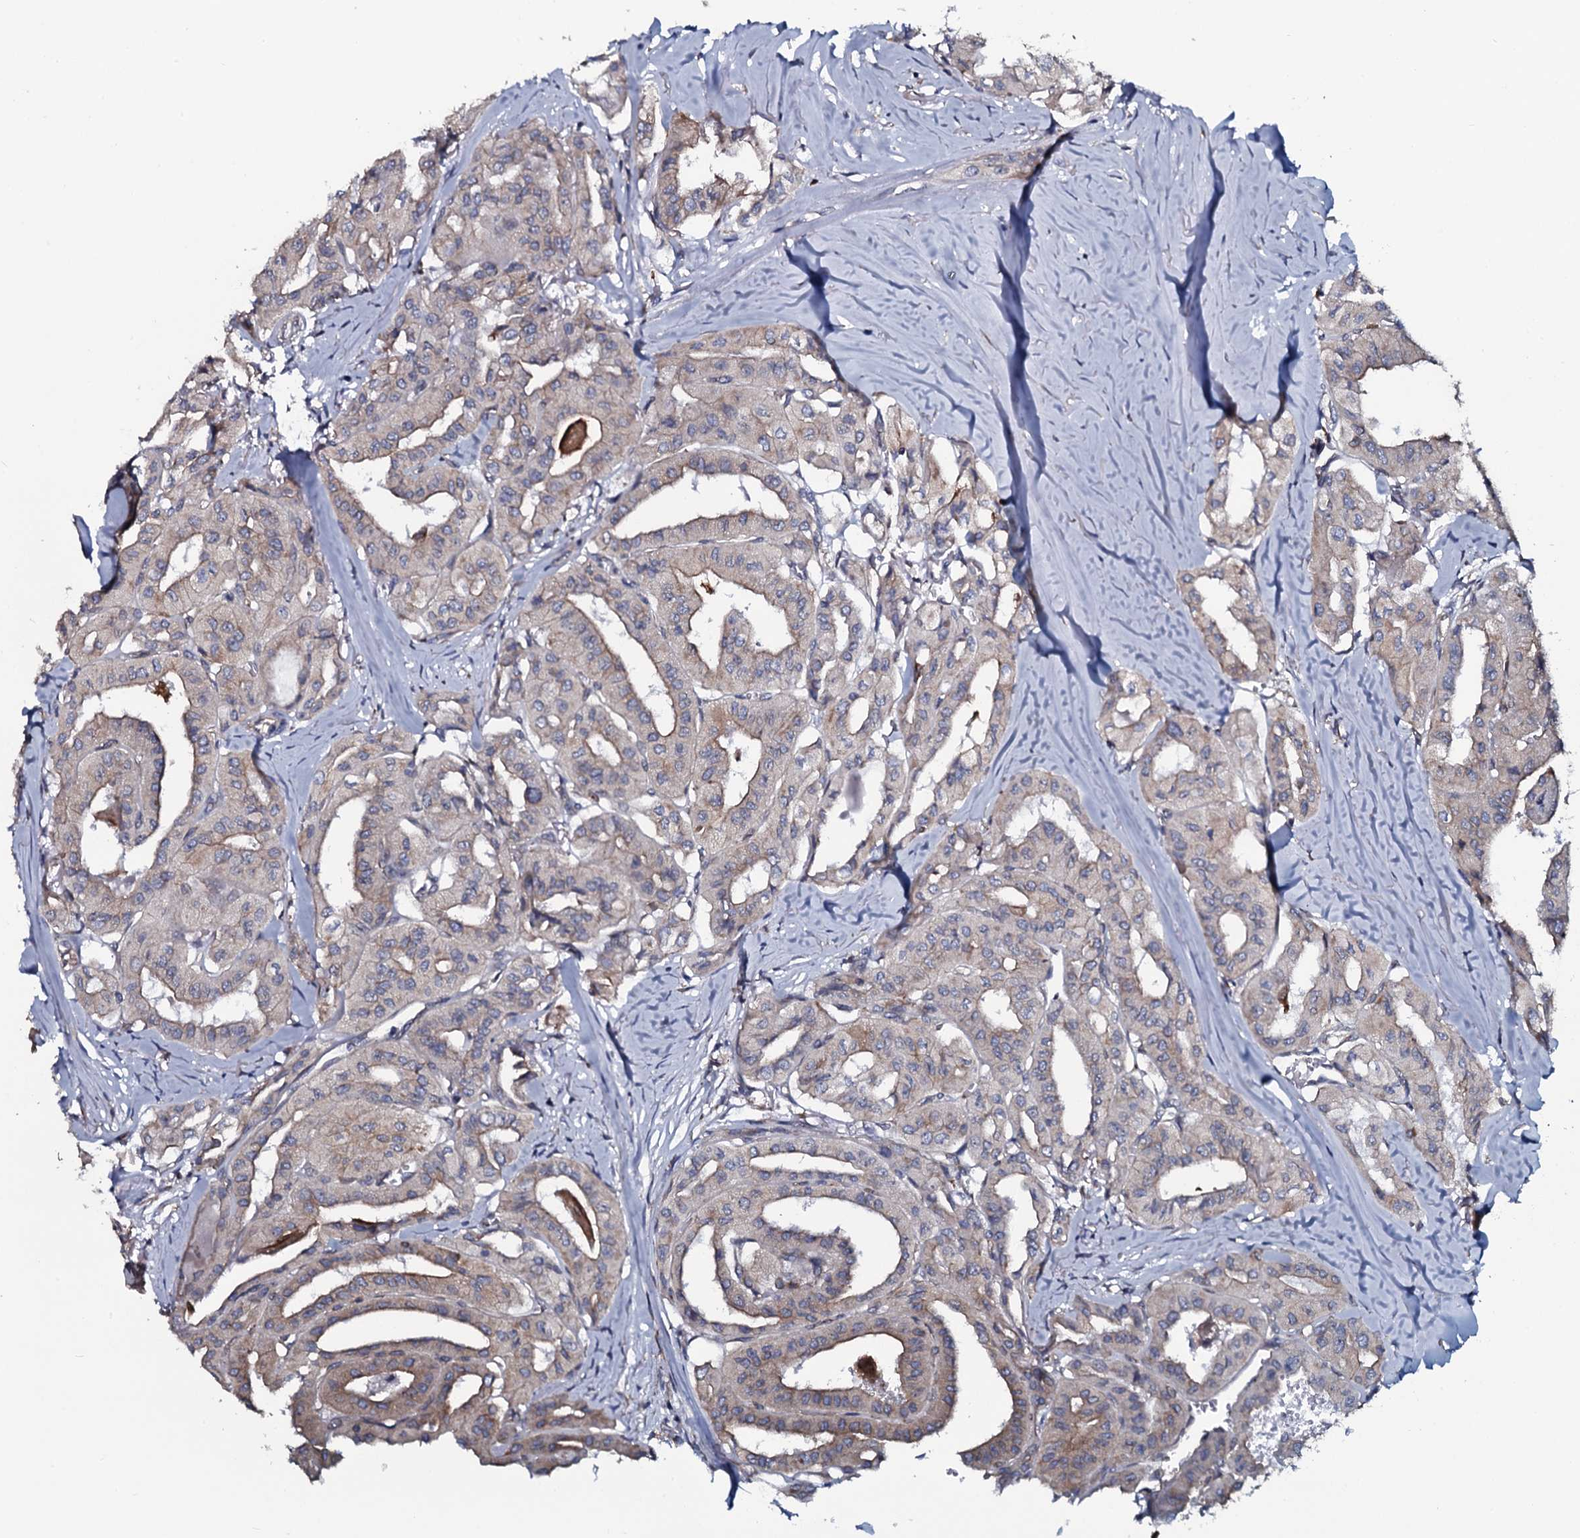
{"staining": {"intensity": "weak", "quantity": "<25%", "location": "cytoplasmic/membranous"}, "tissue": "thyroid cancer", "cell_type": "Tumor cells", "image_type": "cancer", "snomed": [{"axis": "morphology", "description": "Papillary adenocarcinoma, NOS"}, {"axis": "topography", "description": "Thyroid gland"}], "caption": "Immunohistochemistry of human thyroid cancer demonstrates no positivity in tumor cells. The staining is performed using DAB brown chromogen with nuclei counter-stained in using hematoxylin.", "gene": "TMEM151A", "patient": {"sex": "female", "age": 59}}